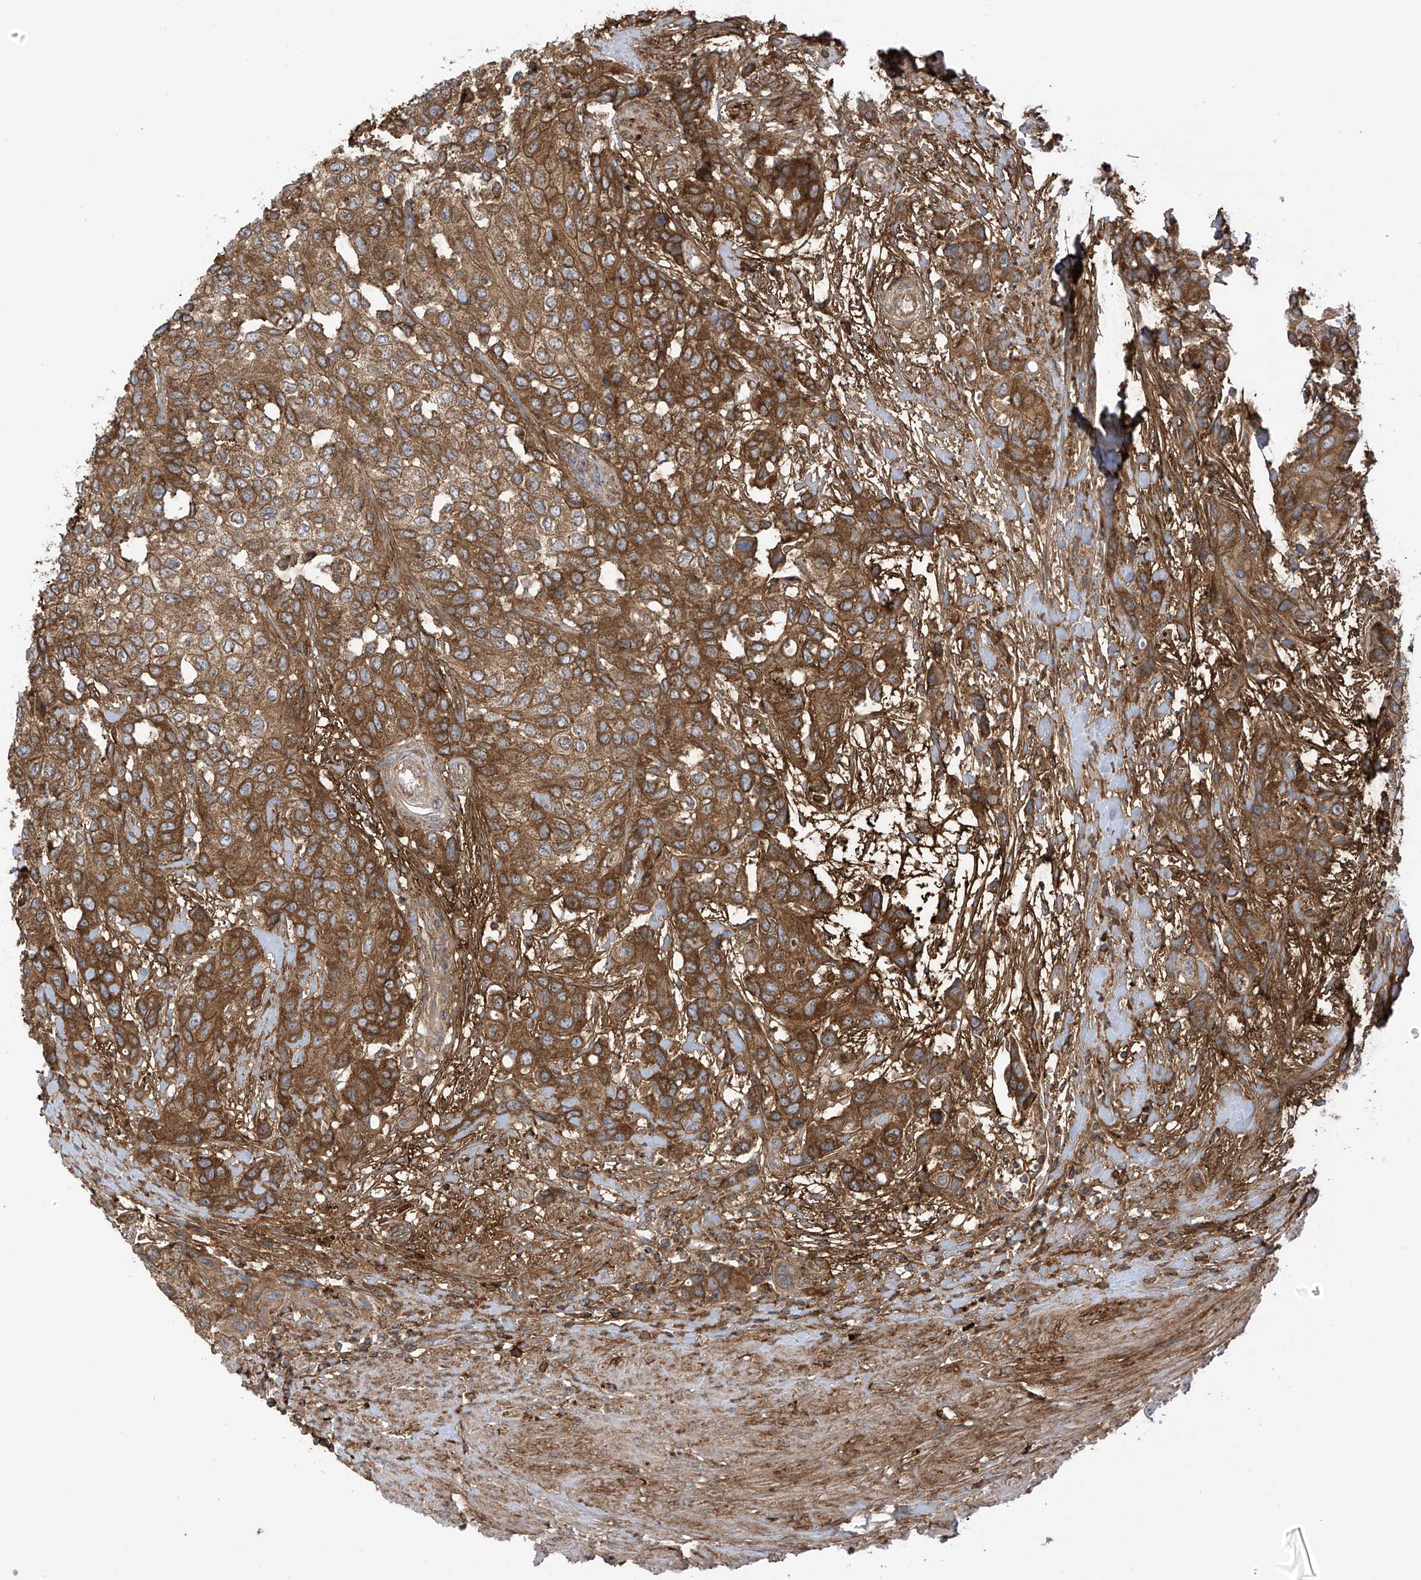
{"staining": {"intensity": "moderate", "quantity": ">75%", "location": "cytoplasmic/membranous"}, "tissue": "urothelial cancer", "cell_type": "Tumor cells", "image_type": "cancer", "snomed": [{"axis": "morphology", "description": "Normal tissue, NOS"}, {"axis": "morphology", "description": "Urothelial carcinoma, High grade"}, {"axis": "topography", "description": "Vascular tissue"}, {"axis": "topography", "description": "Urinary bladder"}], "caption": "Immunohistochemistry (IHC) image of neoplastic tissue: human urothelial carcinoma (high-grade) stained using immunohistochemistry demonstrates medium levels of moderate protein expression localized specifically in the cytoplasmic/membranous of tumor cells, appearing as a cytoplasmic/membranous brown color.", "gene": "REPS1", "patient": {"sex": "female", "age": 56}}